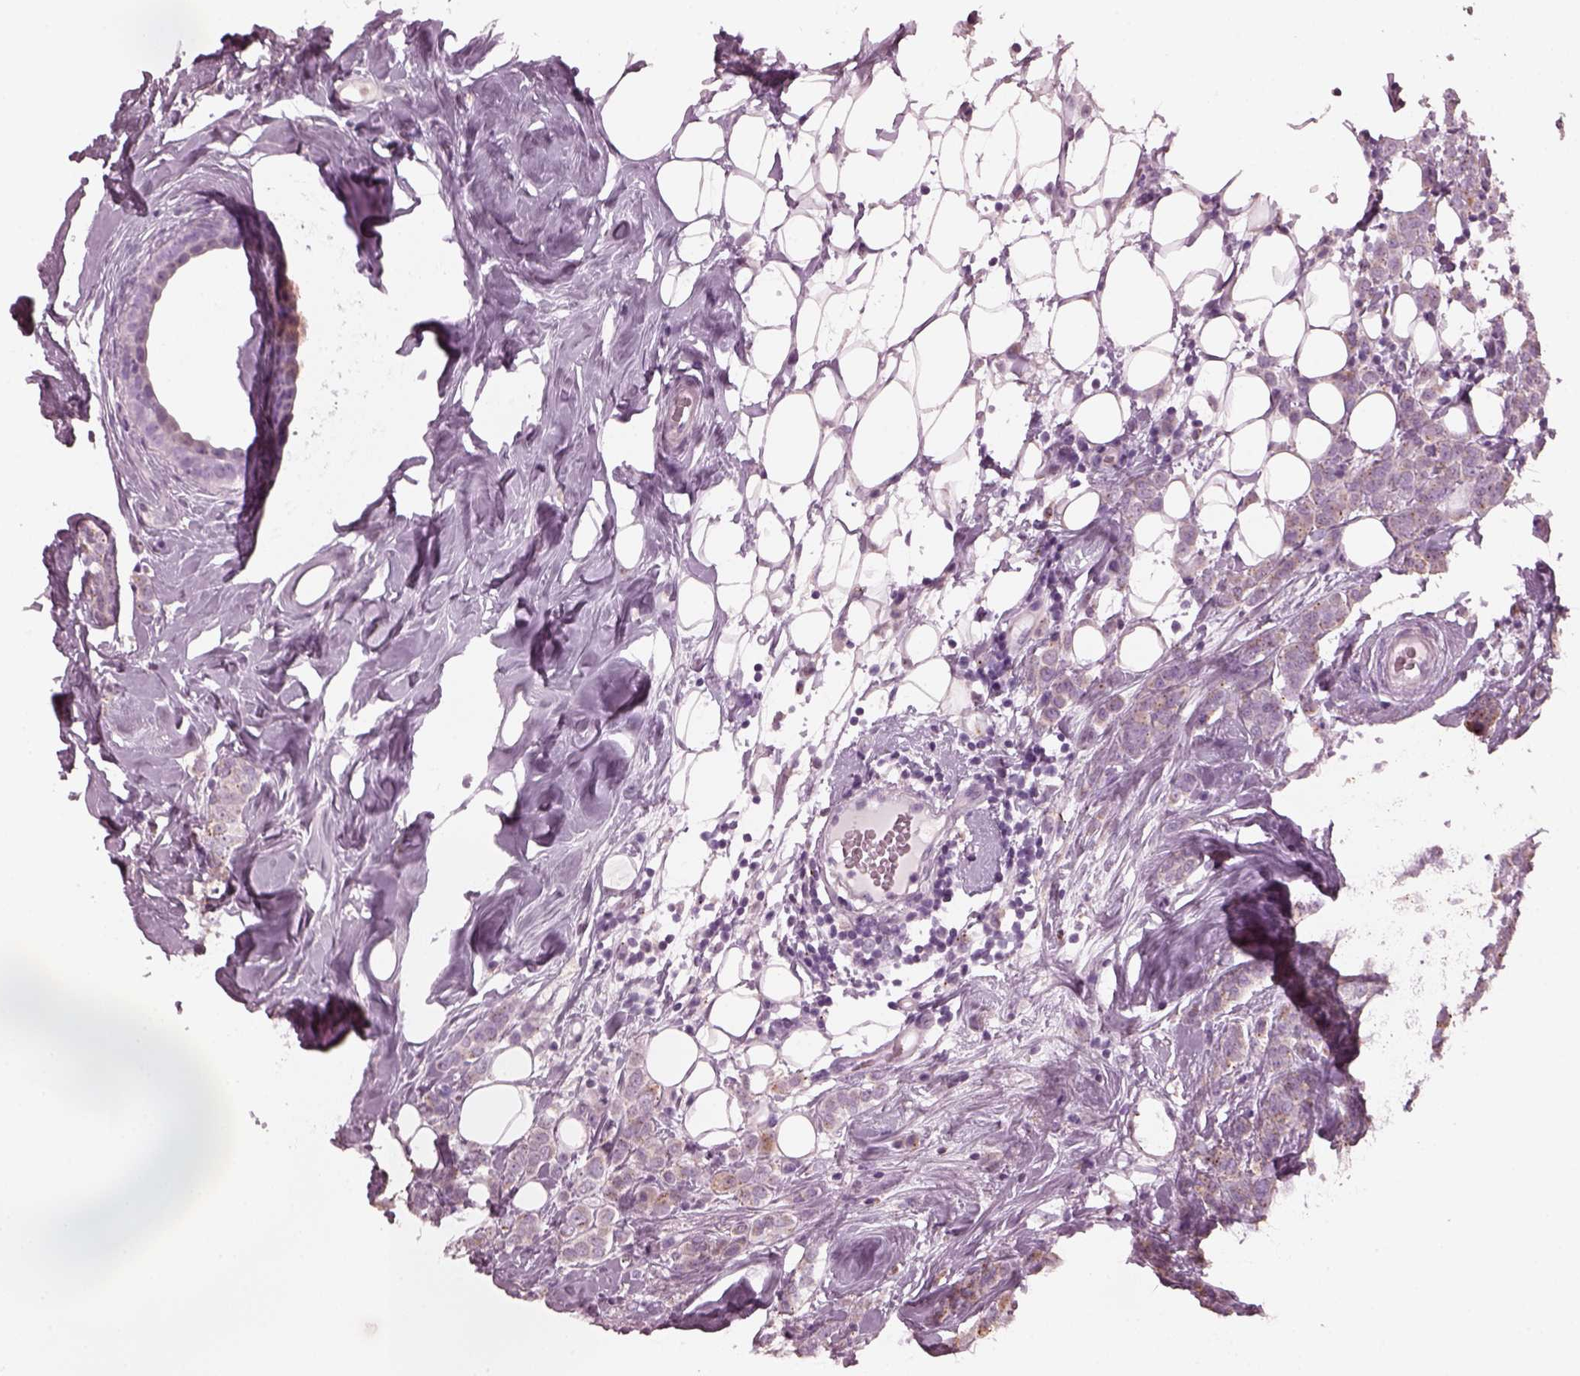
{"staining": {"intensity": "weak", "quantity": "<25%", "location": "cytoplasmic/membranous"}, "tissue": "breast cancer", "cell_type": "Tumor cells", "image_type": "cancer", "snomed": [{"axis": "morphology", "description": "Lobular carcinoma"}, {"axis": "topography", "description": "Breast"}], "caption": "There is no significant staining in tumor cells of breast cancer. (Brightfield microscopy of DAB immunohistochemistry at high magnification).", "gene": "SLAMF8", "patient": {"sex": "female", "age": 49}}